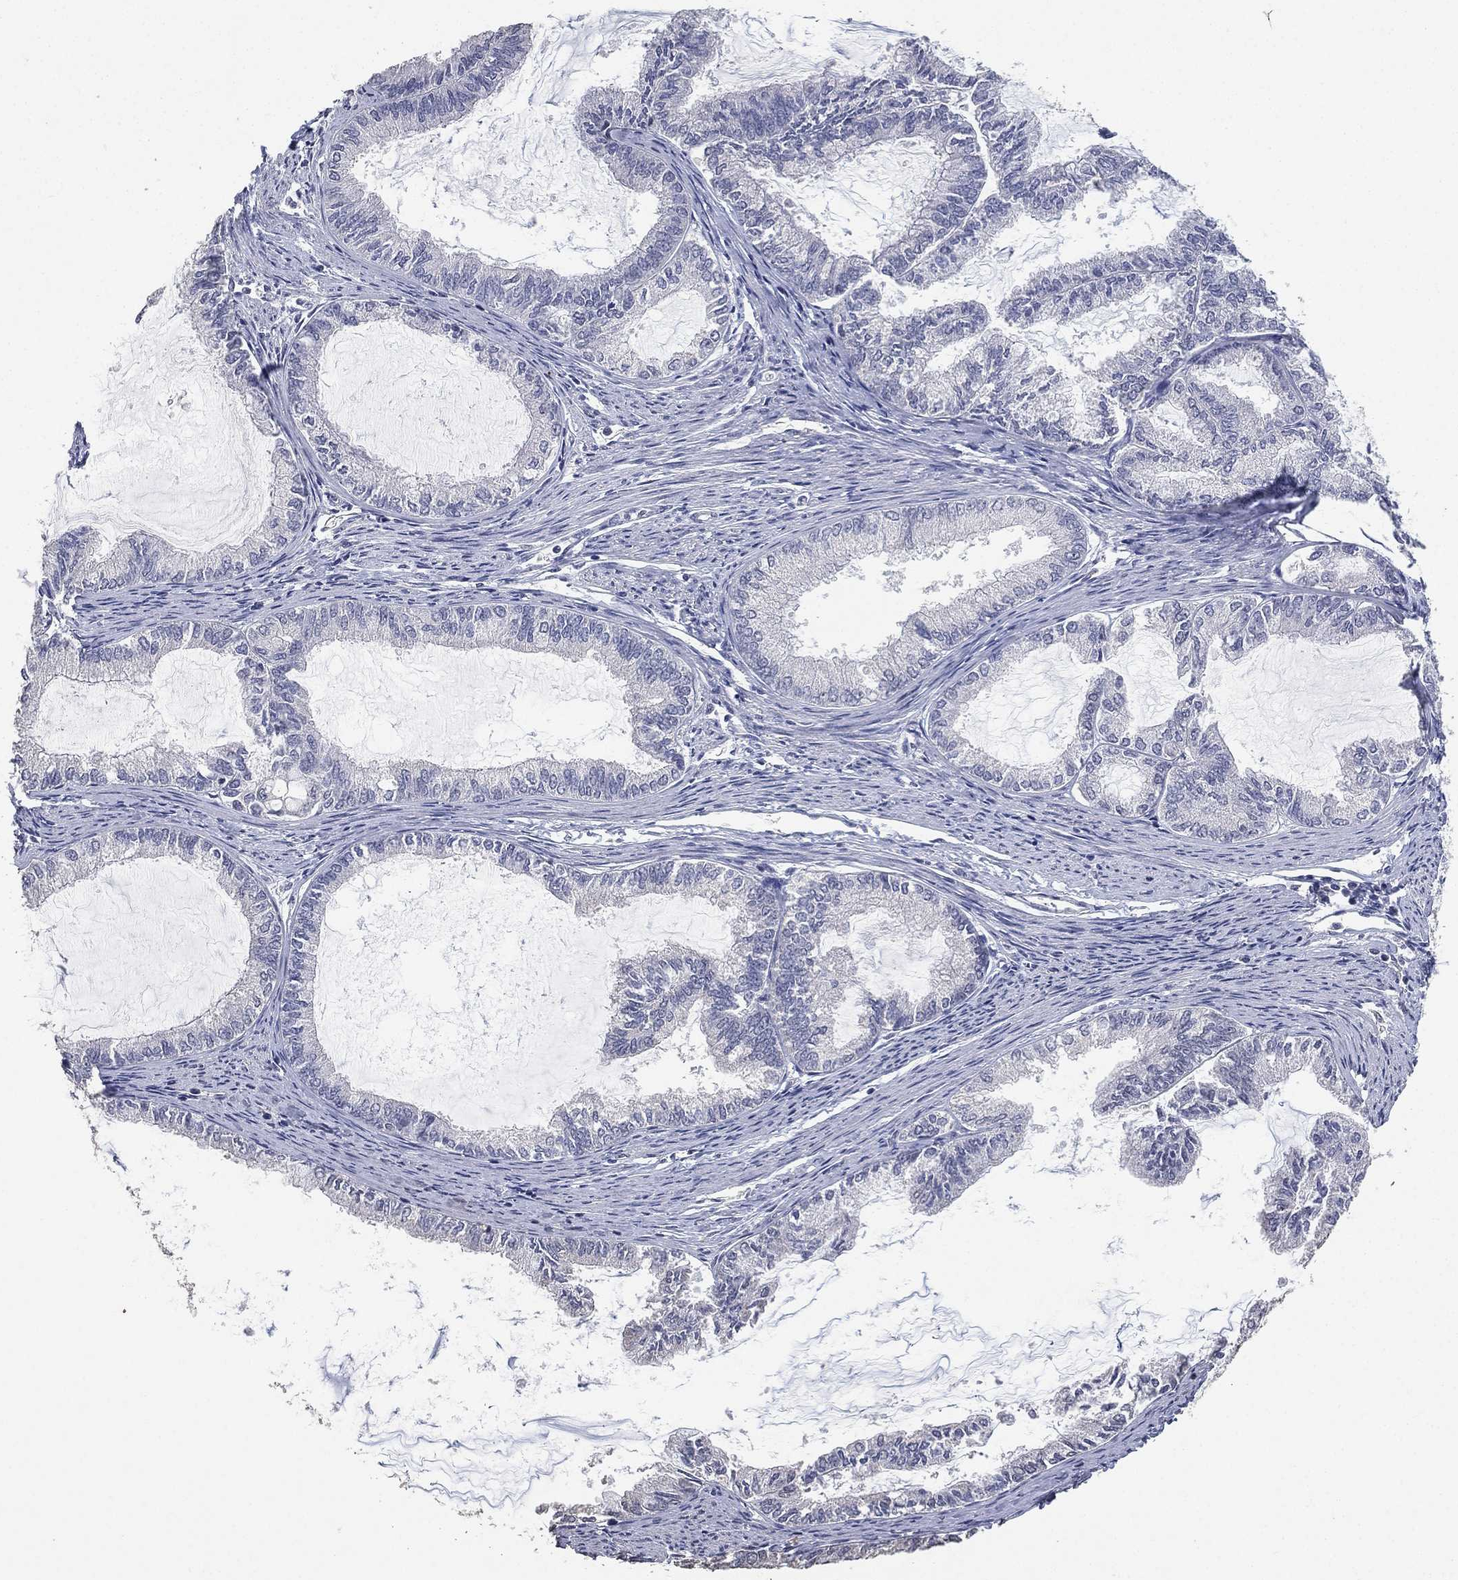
{"staining": {"intensity": "negative", "quantity": "none", "location": "none"}, "tissue": "endometrial cancer", "cell_type": "Tumor cells", "image_type": "cancer", "snomed": [{"axis": "morphology", "description": "Adenocarcinoma, NOS"}, {"axis": "topography", "description": "Endometrium"}], "caption": "The histopathology image exhibits no staining of tumor cells in endometrial cancer.", "gene": "DSG1", "patient": {"sex": "female", "age": 86}}